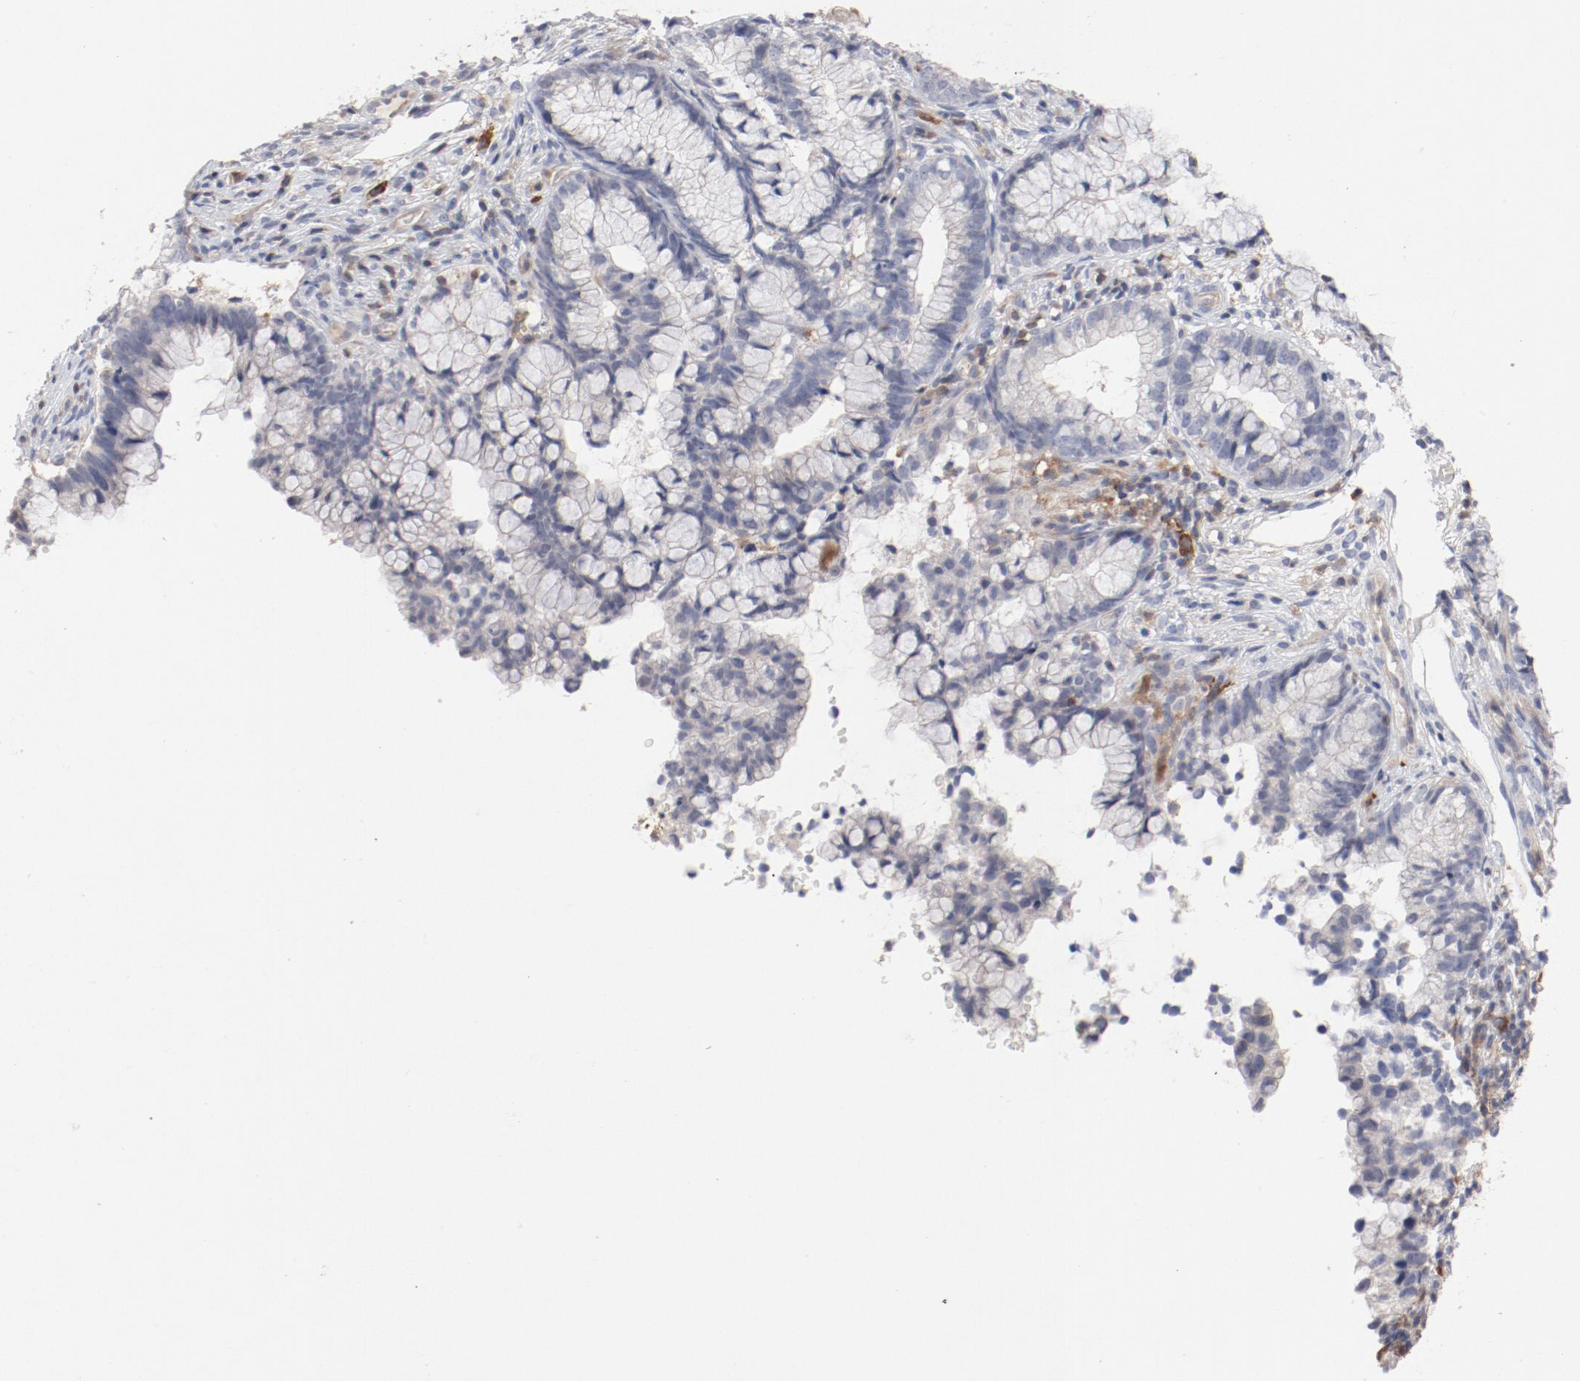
{"staining": {"intensity": "negative", "quantity": "none", "location": "none"}, "tissue": "cervical cancer", "cell_type": "Tumor cells", "image_type": "cancer", "snomed": [{"axis": "morphology", "description": "Adenocarcinoma, NOS"}, {"axis": "topography", "description": "Cervix"}], "caption": "Tumor cells are negative for protein expression in human cervical adenocarcinoma.", "gene": "CBL", "patient": {"sex": "female", "age": 44}}